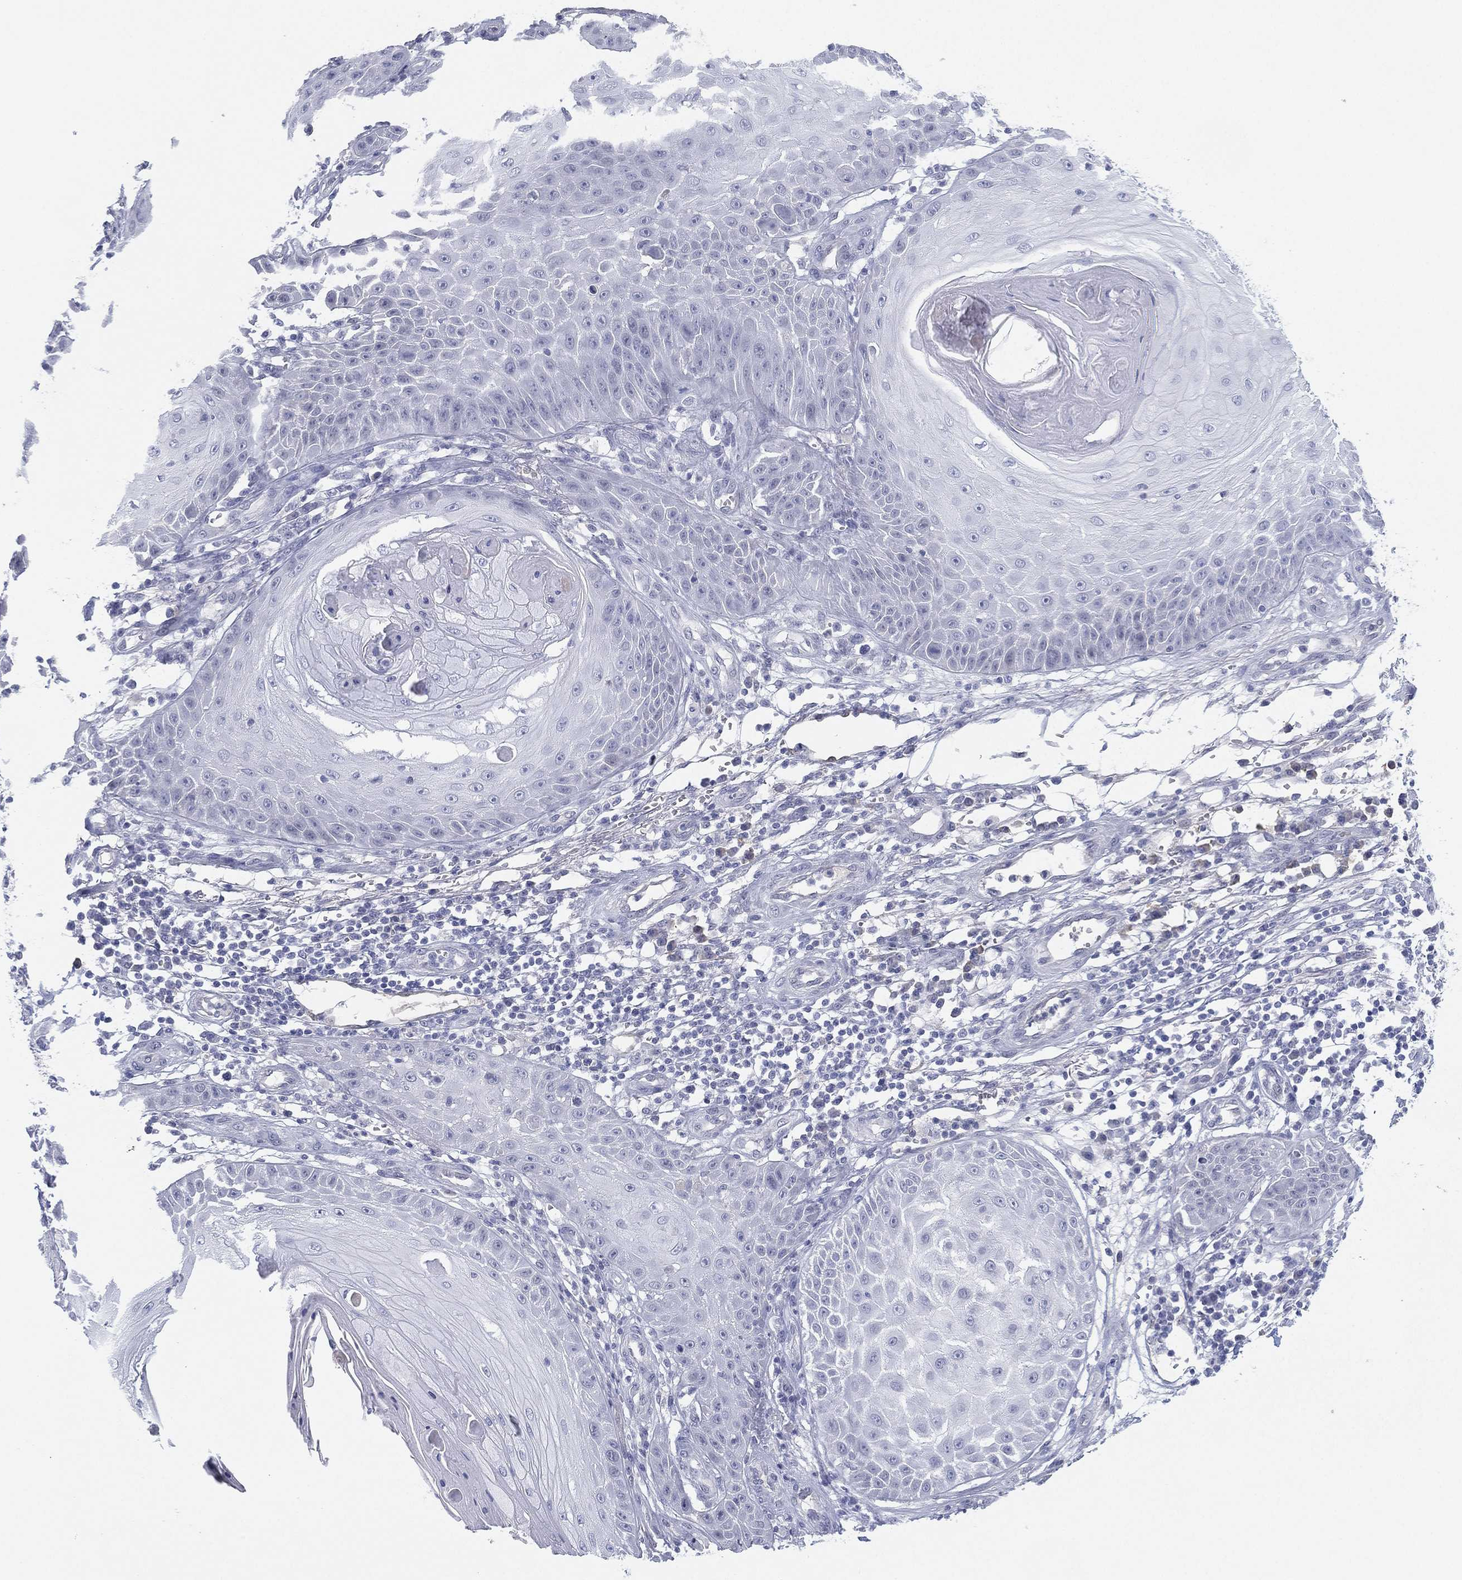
{"staining": {"intensity": "negative", "quantity": "none", "location": "none"}, "tissue": "skin cancer", "cell_type": "Tumor cells", "image_type": "cancer", "snomed": [{"axis": "morphology", "description": "Squamous cell carcinoma, NOS"}, {"axis": "topography", "description": "Skin"}], "caption": "Human skin squamous cell carcinoma stained for a protein using IHC demonstrates no expression in tumor cells.", "gene": "DDAH1", "patient": {"sex": "male", "age": 70}}